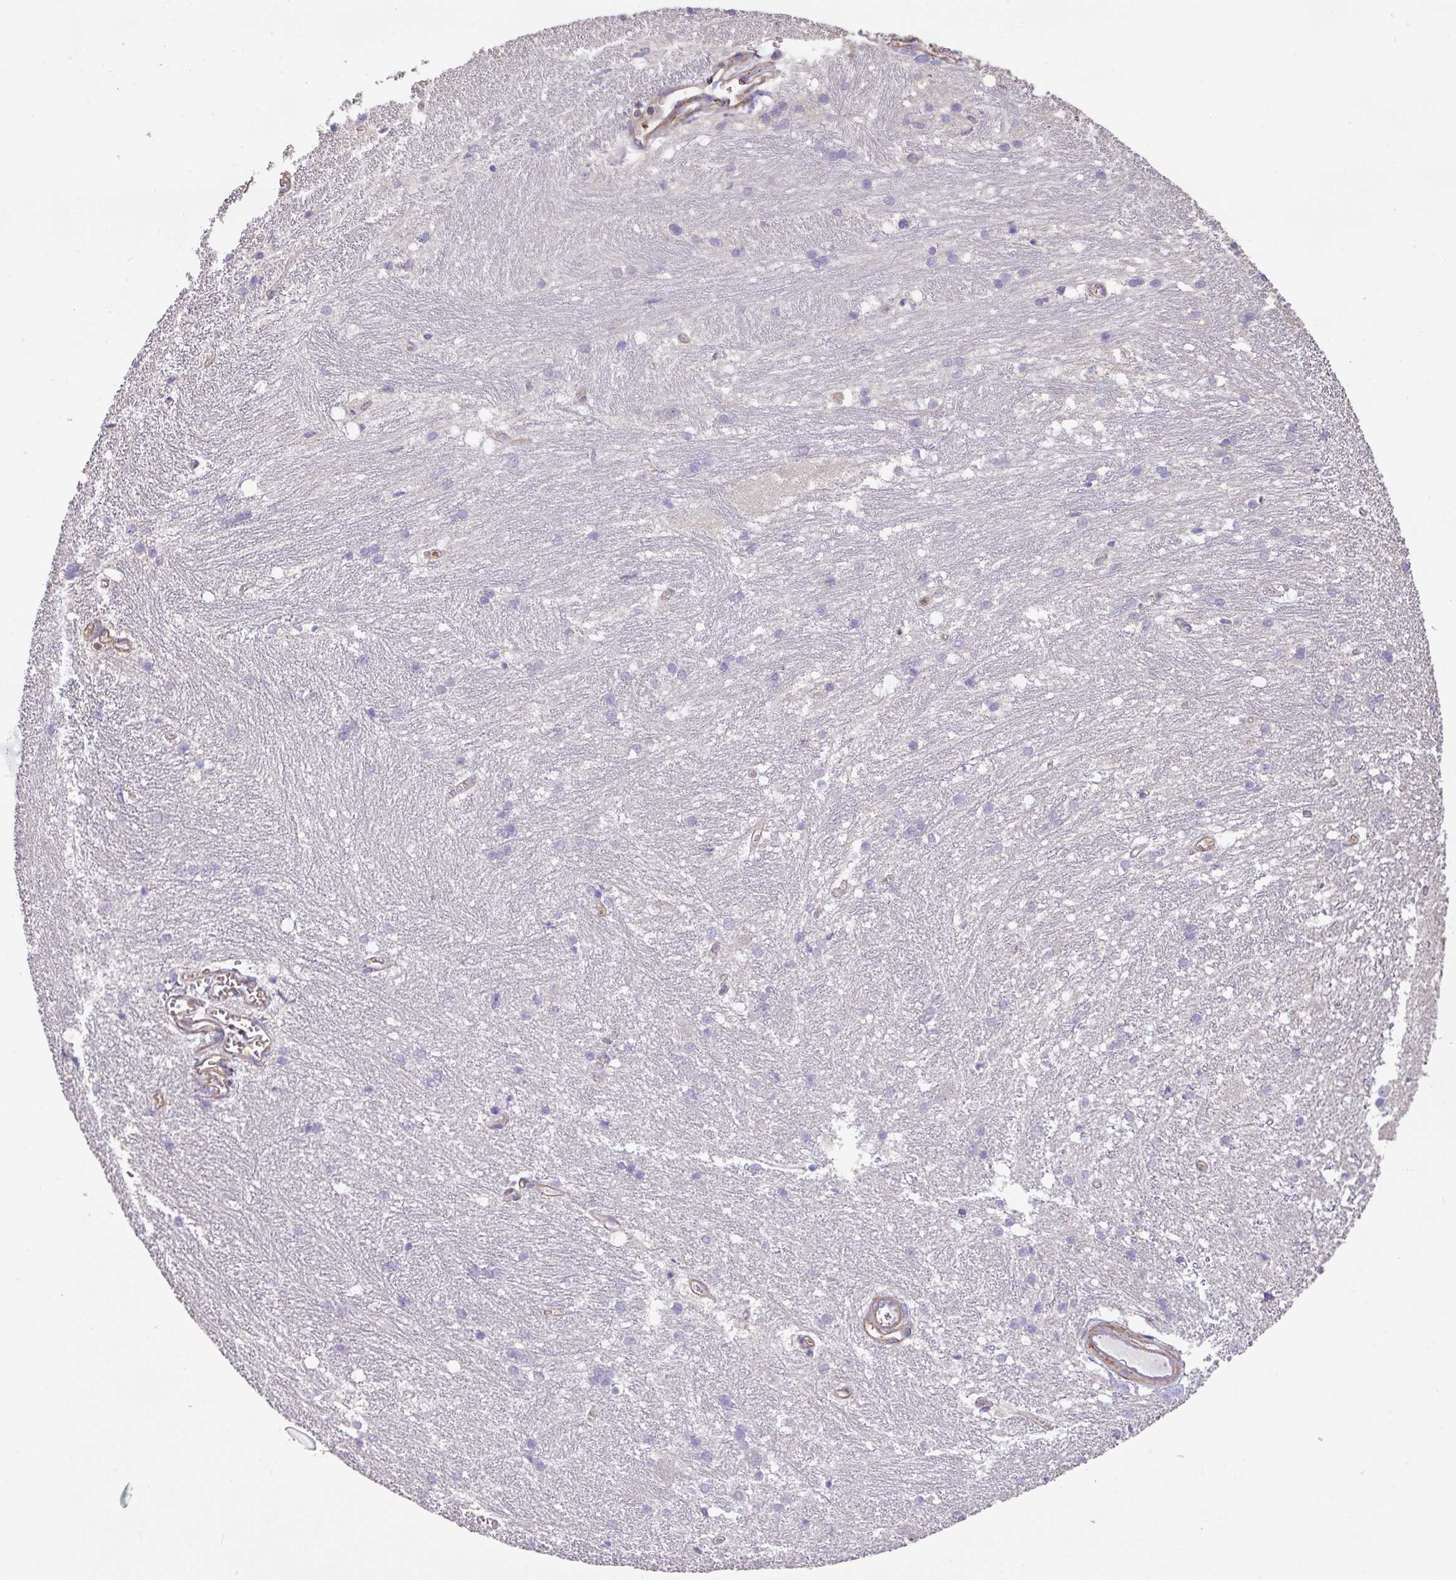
{"staining": {"intensity": "negative", "quantity": "none", "location": "none"}, "tissue": "caudate", "cell_type": "Glial cells", "image_type": "normal", "snomed": [{"axis": "morphology", "description": "Normal tissue, NOS"}, {"axis": "topography", "description": "Lateral ventricle wall"}], "caption": "The micrograph shows no staining of glial cells in unremarkable caudate.", "gene": "CALML4", "patient": {"sex": "male", "age": 37}}